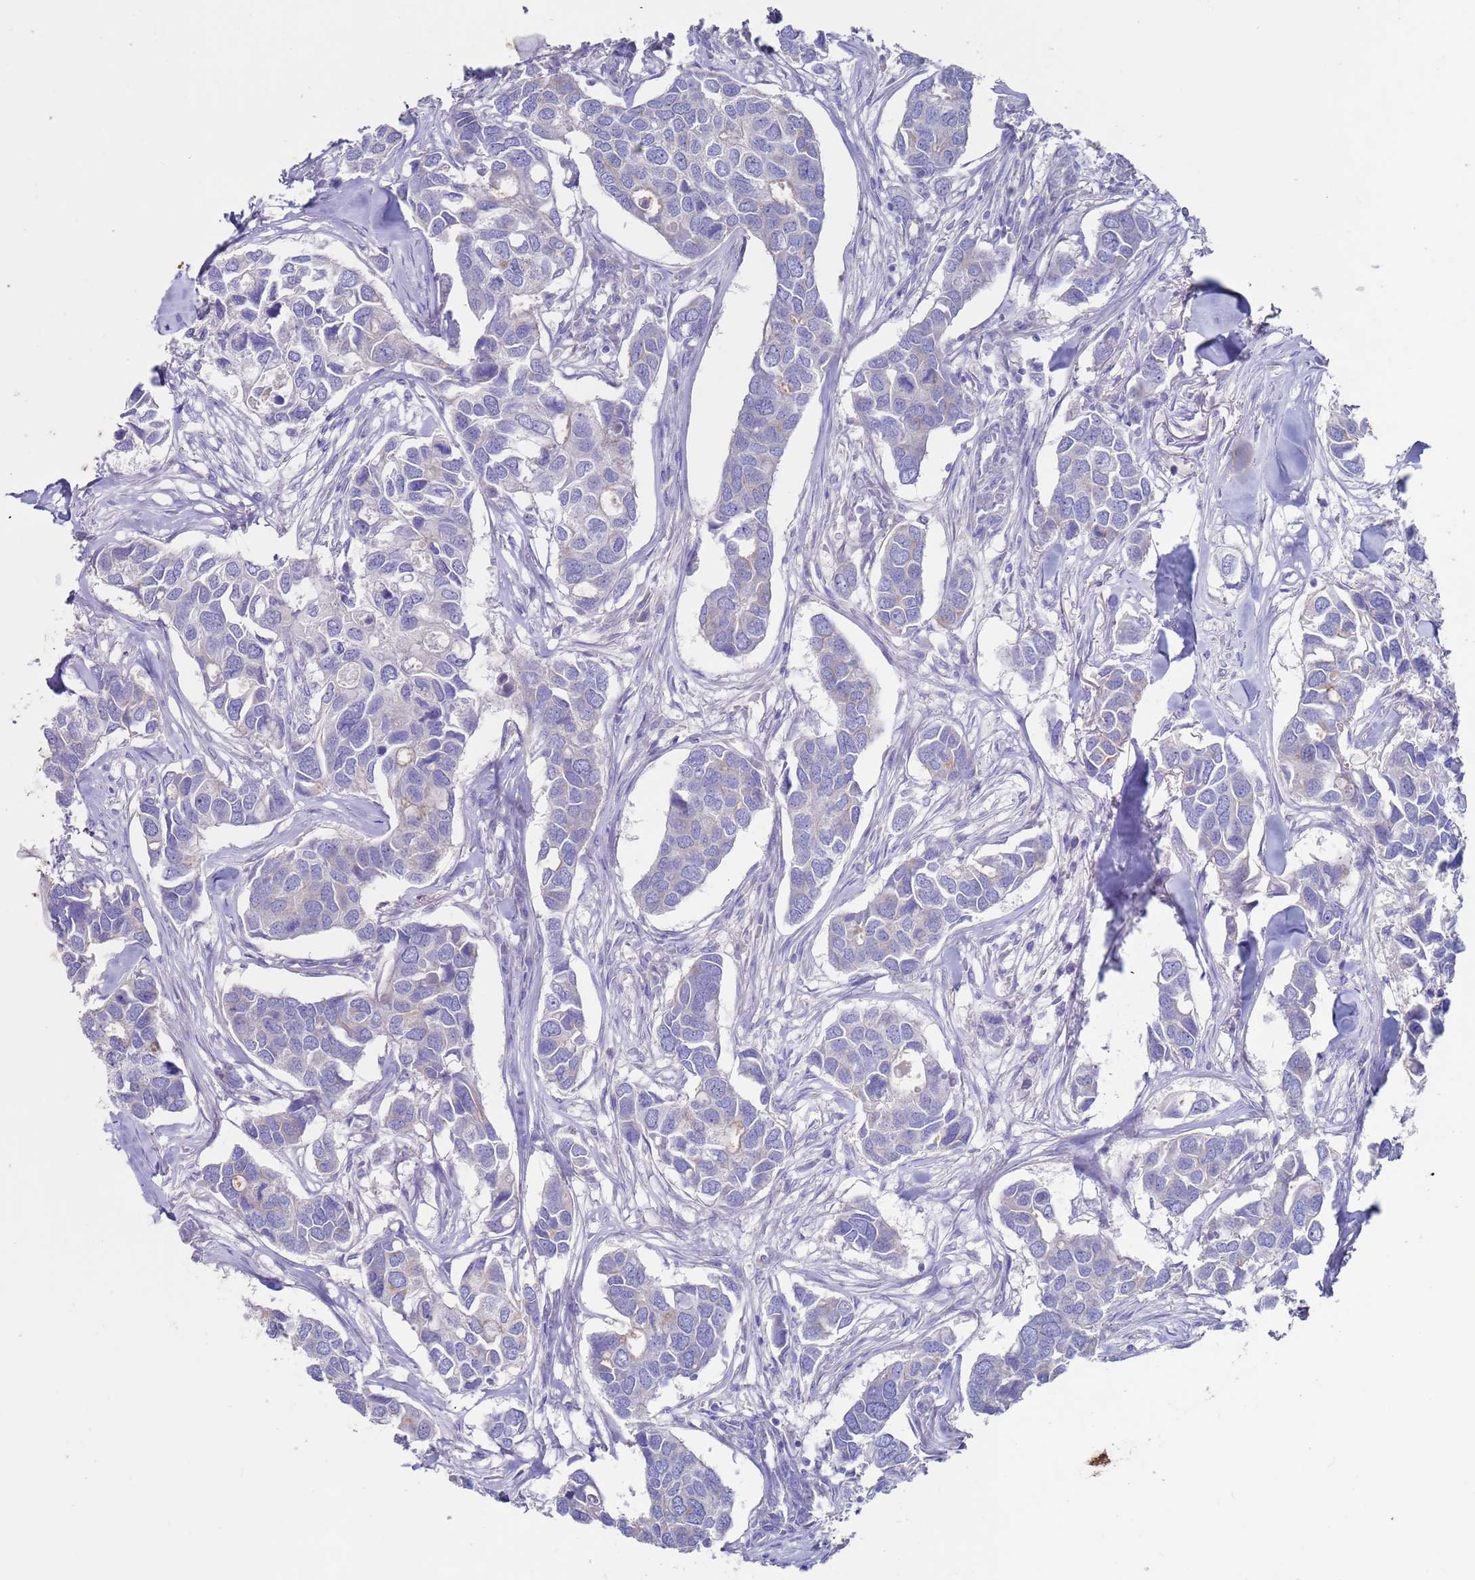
{"staining": {"intensity": "negative", "quantity": "none", "location": "none"}, "tissue": "breast cancer", "cell_type": "Tumor cells", "image_type": "cancer", "snomed": [{"axis": "morphology", "description": "Duct carcinoma"}, {"axis": "topography", "description": "Breast"}], "caption": "DAB (3,3'-diaminobenzidine) immunohistochemical staining of breast cancer reveals no significant staining in tumor cells.", "gene": "KRTCAP3", "patient": {"sex": "female", "age": 83}}